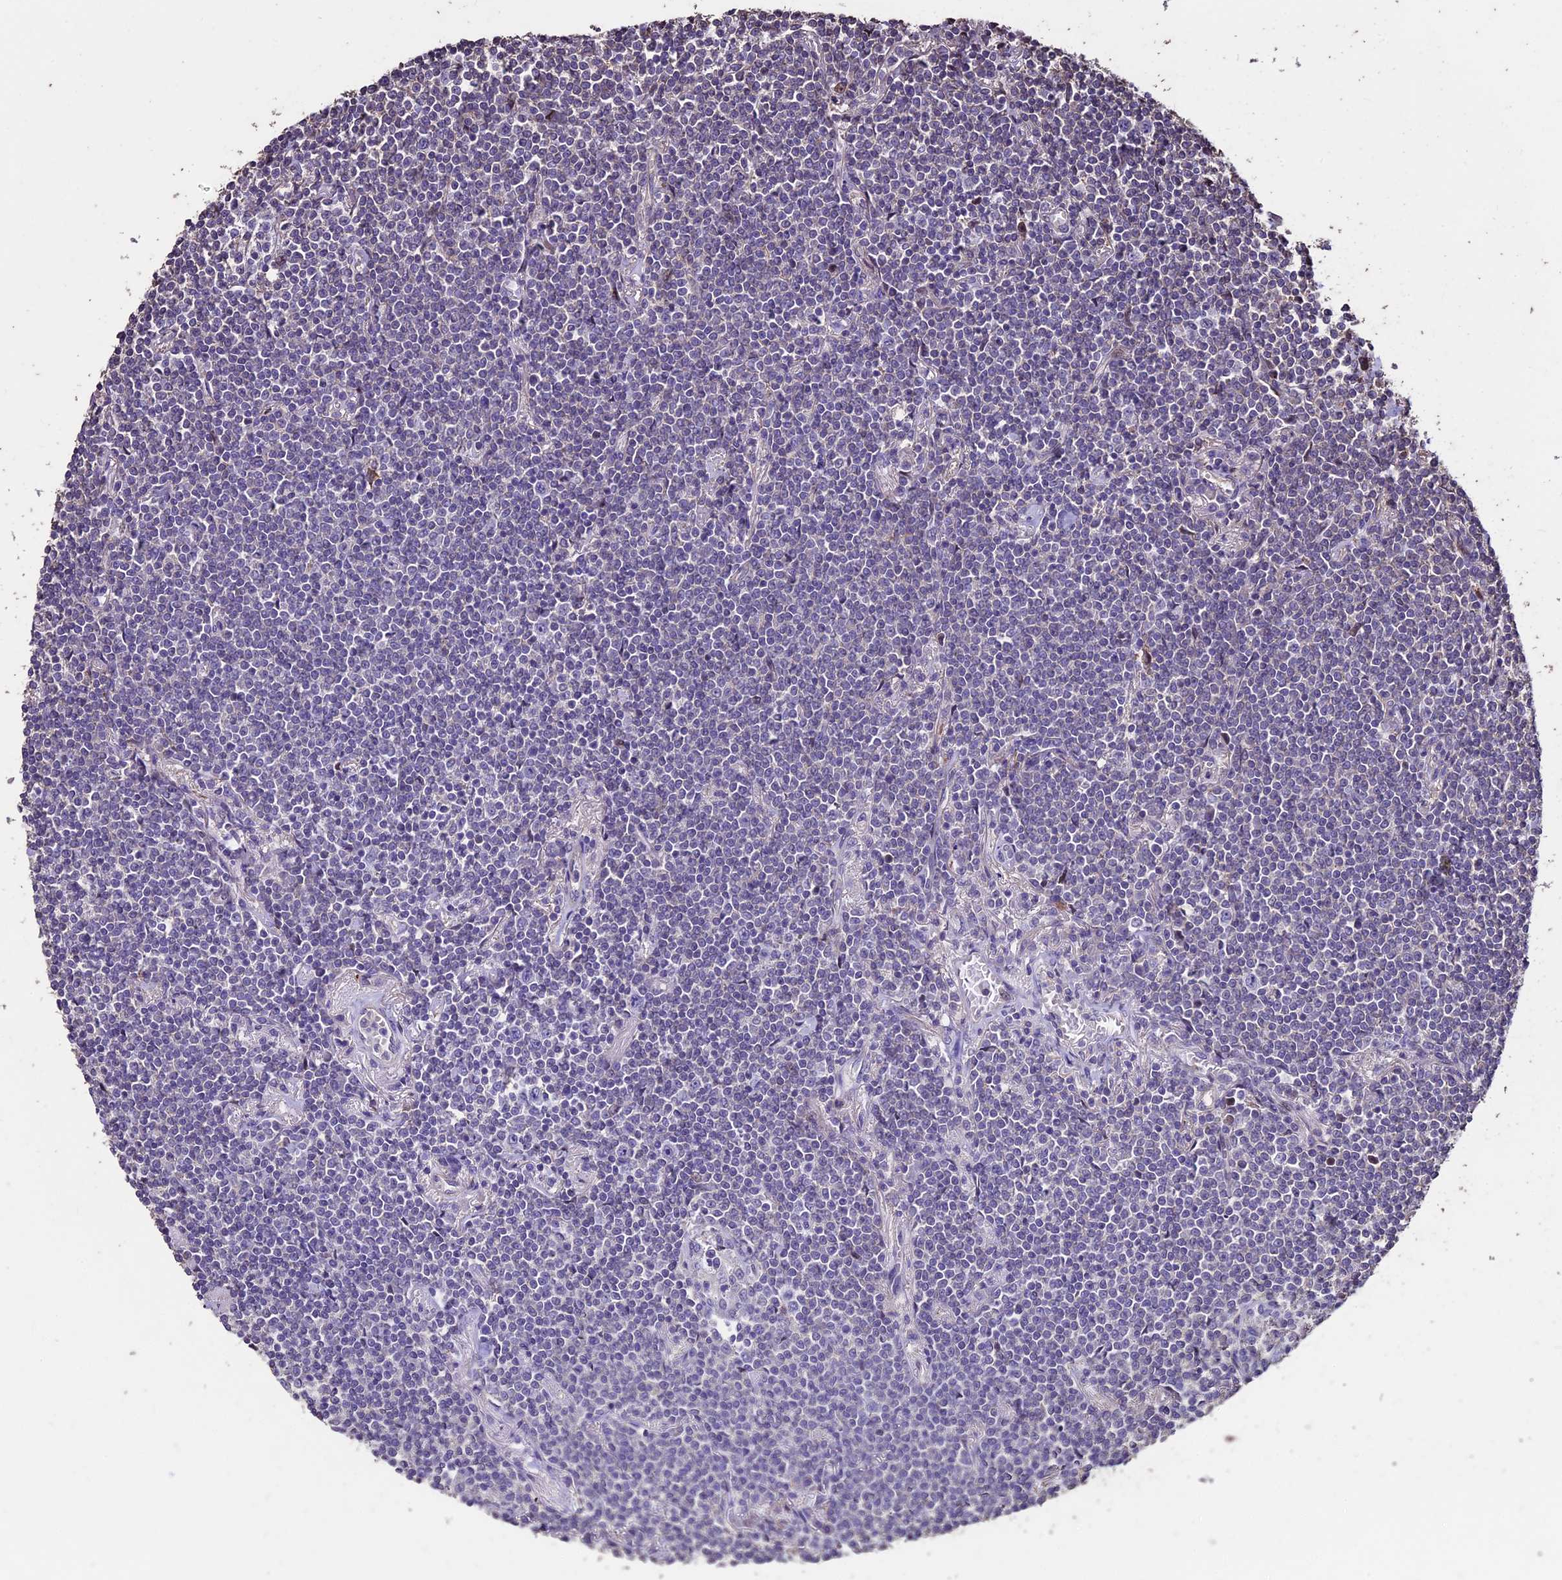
{"staining": {"intensity": "negative", "quantity": "none", "location": "none"}, "tissue": "lymphoma", "cell_type": "Tumor cells", "image_type": "cancer", "snomed": [{"axis": "morphology", "description": "Malignant lymphoma, non-Hodgkin's type, Low grade"}, {"axis": "topography", "description": "Lung"}], "caption": "This image is of low-grade malignant lymphoma, non-Hodgkin's type stained with immunohistochemistry (IHC) to label a protein in brown with the nuclei are counter-stained blue. There is no expression in tumor cells. Nuclei are stained in blue.", "gene": "USB1", "patient": {"sex": "female", "age": 71}}